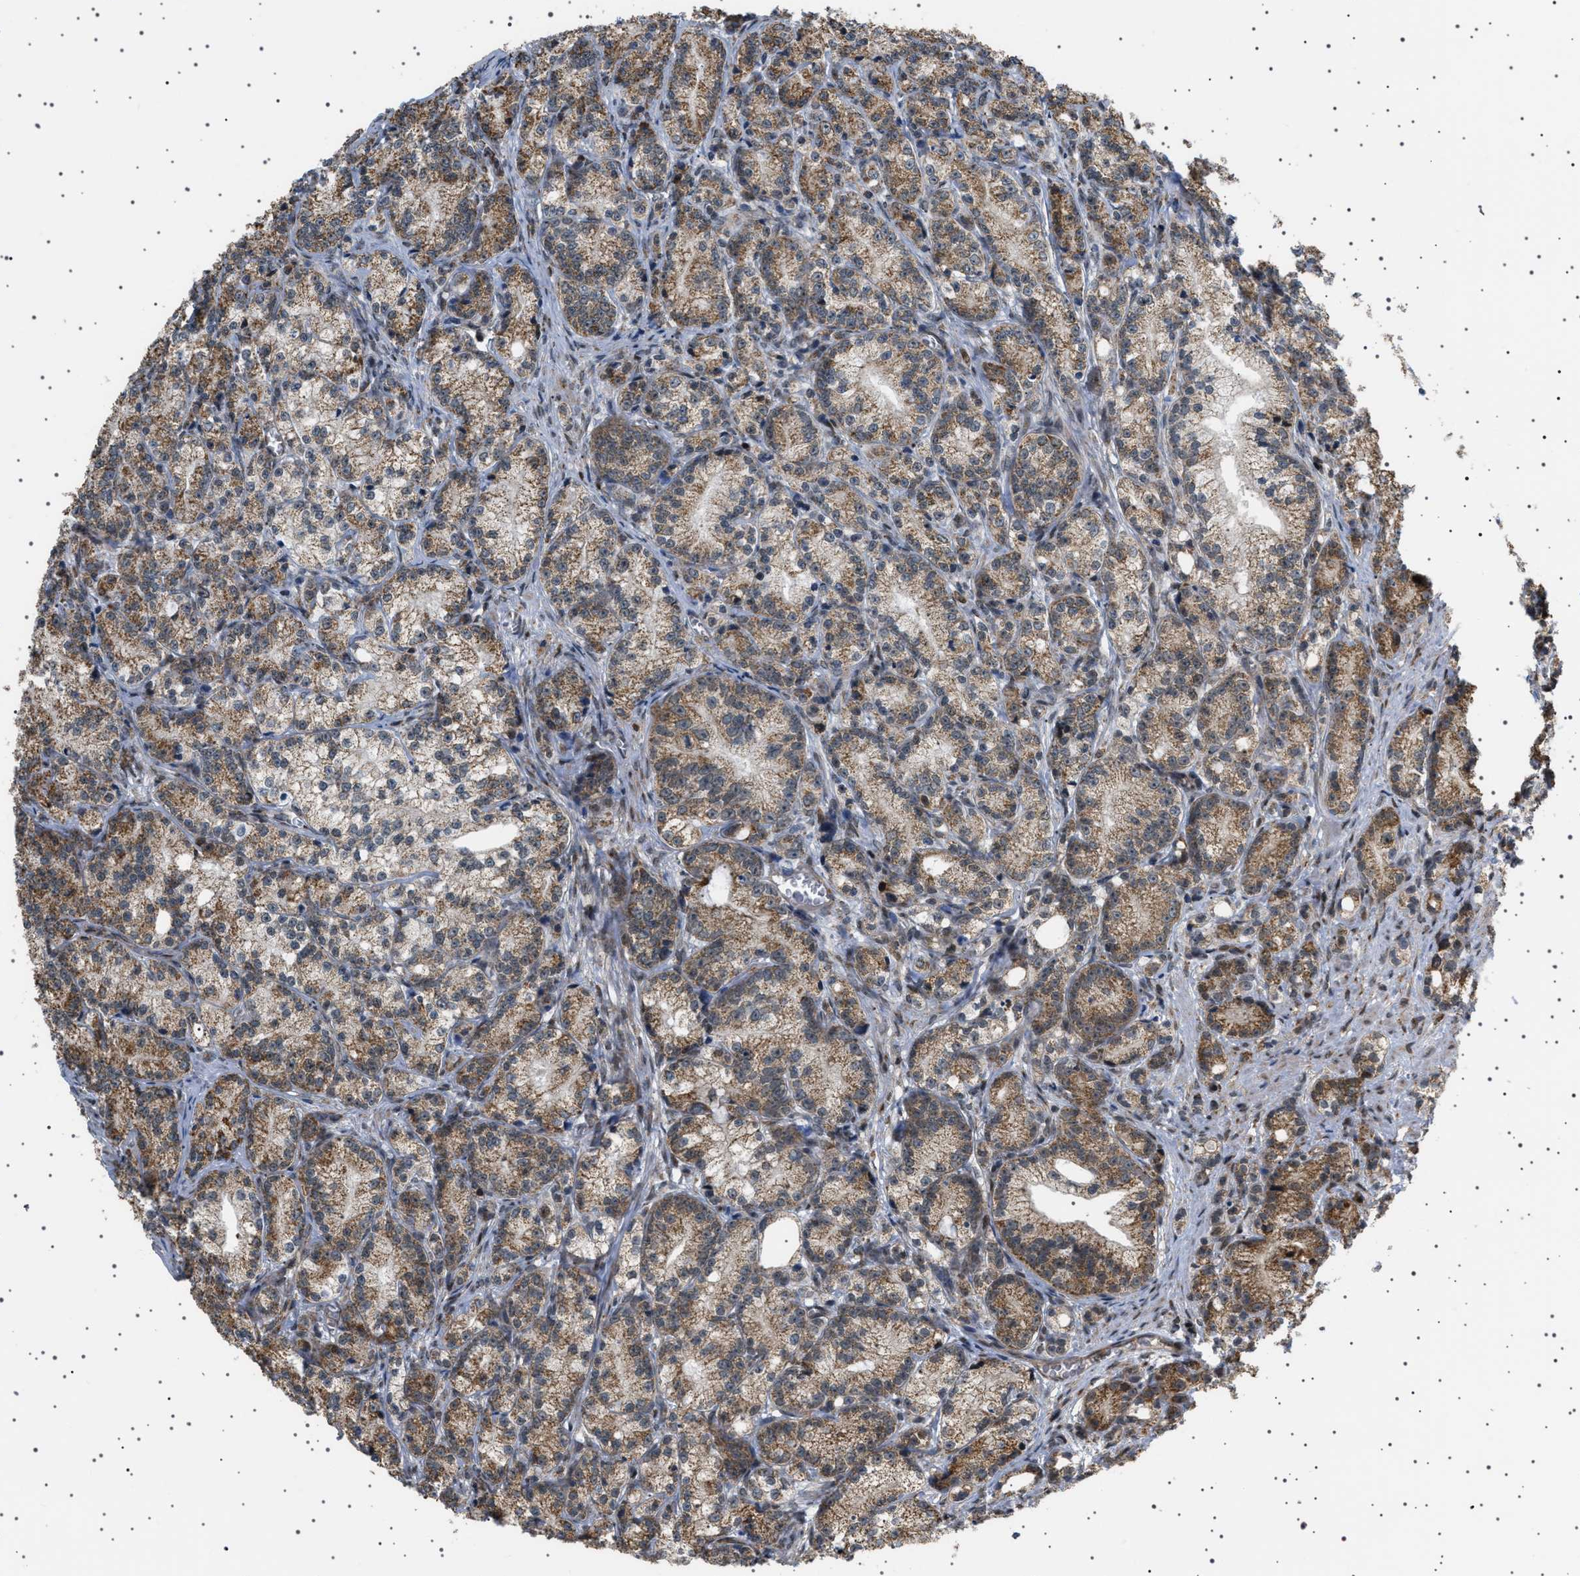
{"staining": {"intensity": "moderate", "quantity": ">75%", "location": "cytoplasmic/membranous"}, "tissue": "prostate cancer", "cell_type": "Tumor cells", "image_type": "cancer", "snomed": [{"axis": "morphology", "description": "Adenocarcinoma, Low grade"}, {"axis": "topography", "description": "Prostate"}], "caption": "Immunohistochemical staining of prostate cancer demonstrates medium levels of moderate cytoplasmic/membranous positivity in about >75% of tumor cells.", "gene": "MELK", "patient": {"sex": "male", "age": 89}}